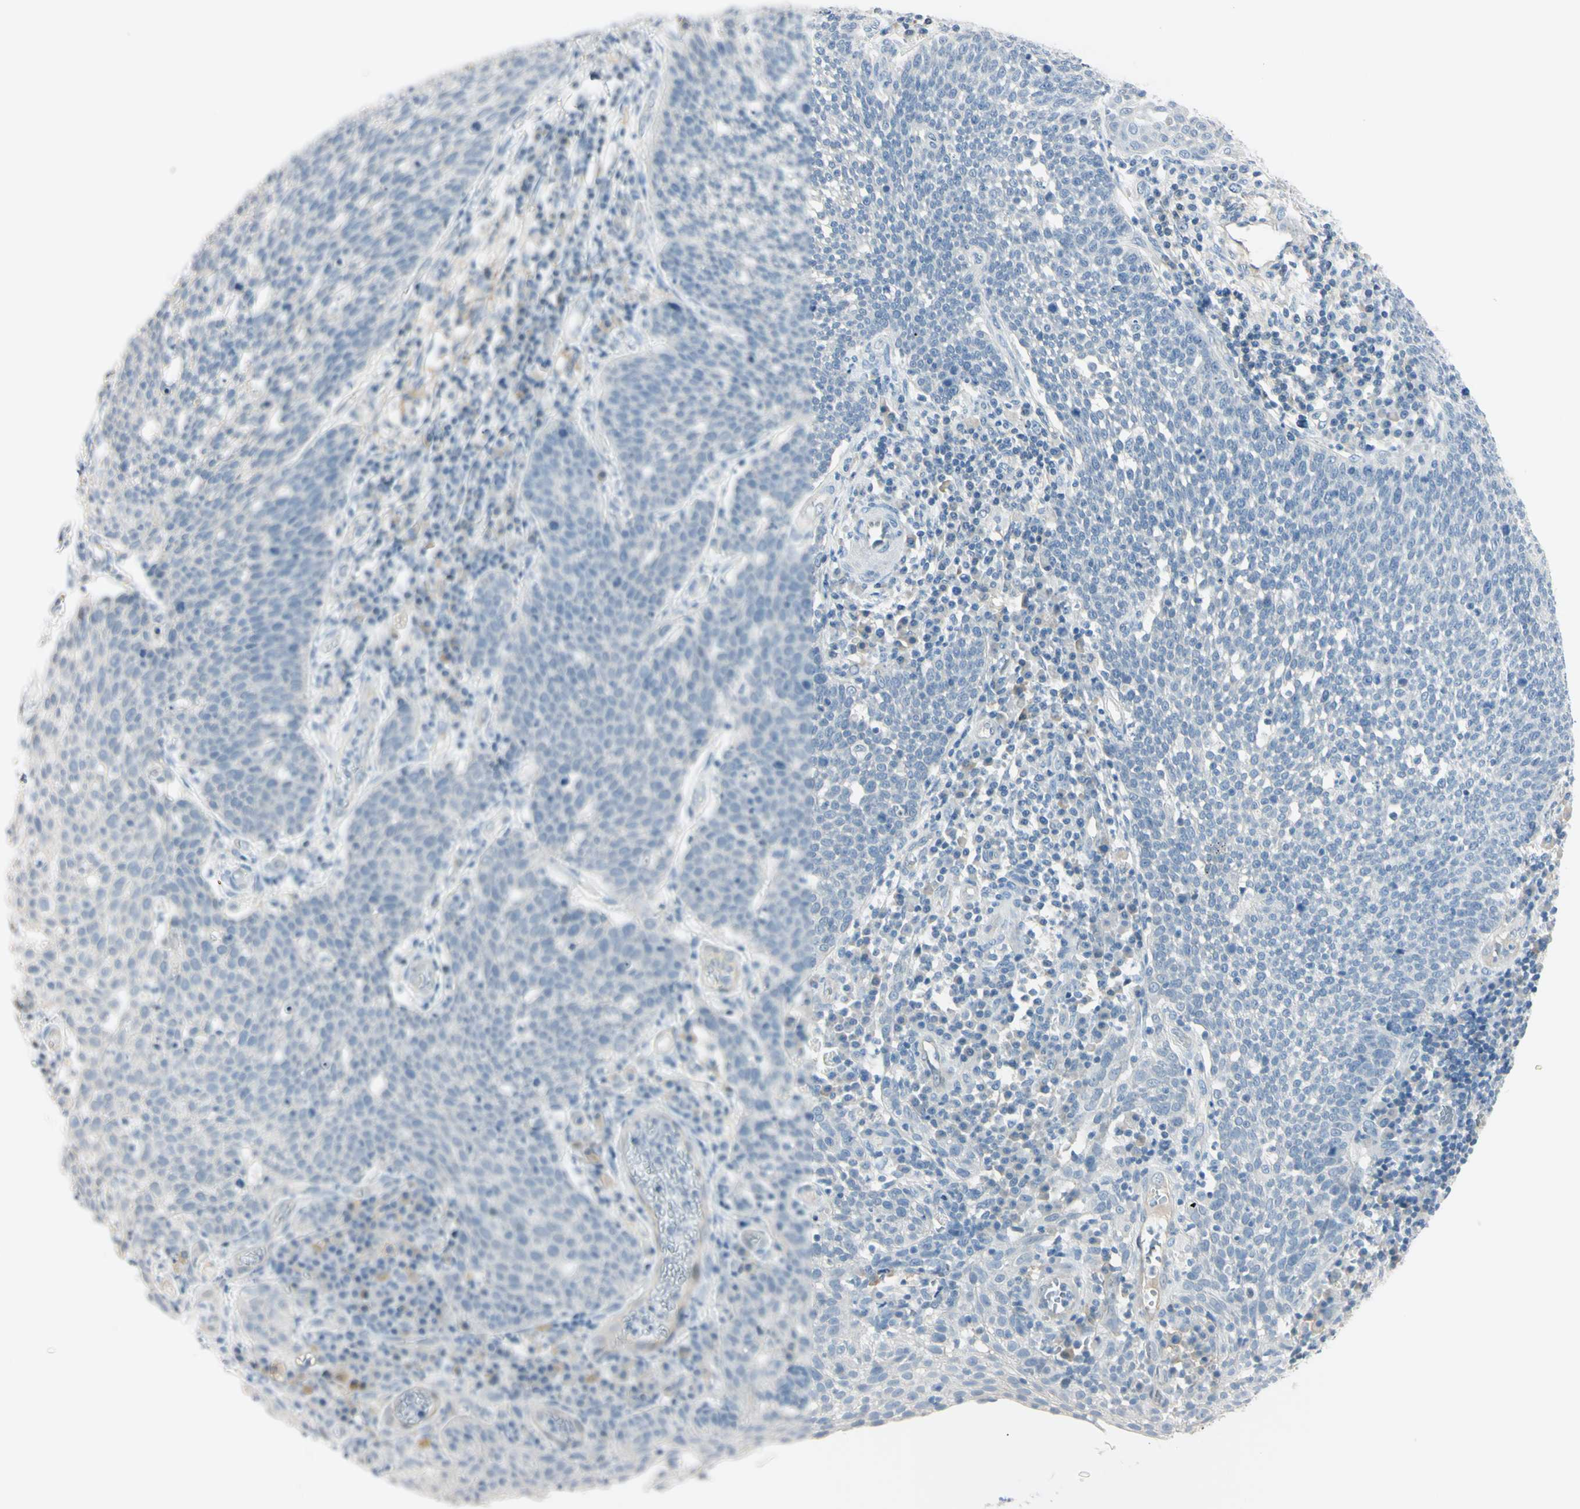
{"staining": {"intensity": "negative", "quantity": "none", "location": "none"}, "tissue": "cervical cancer", "cell_type": "Tumor cells", "image_type": "cancer", "snomed": [{"axis": "morphology", "description": "Squamous cell carcinoma, NOS"}, {"axis": "topography", "description": "Cervix"}], "caption": "The micrograph exhibits no staining of tumor cells in cervical cancer (squamous cell carcinoma).", "gene": "ASB9", "patient": {"sex": "female", "age": 34}}